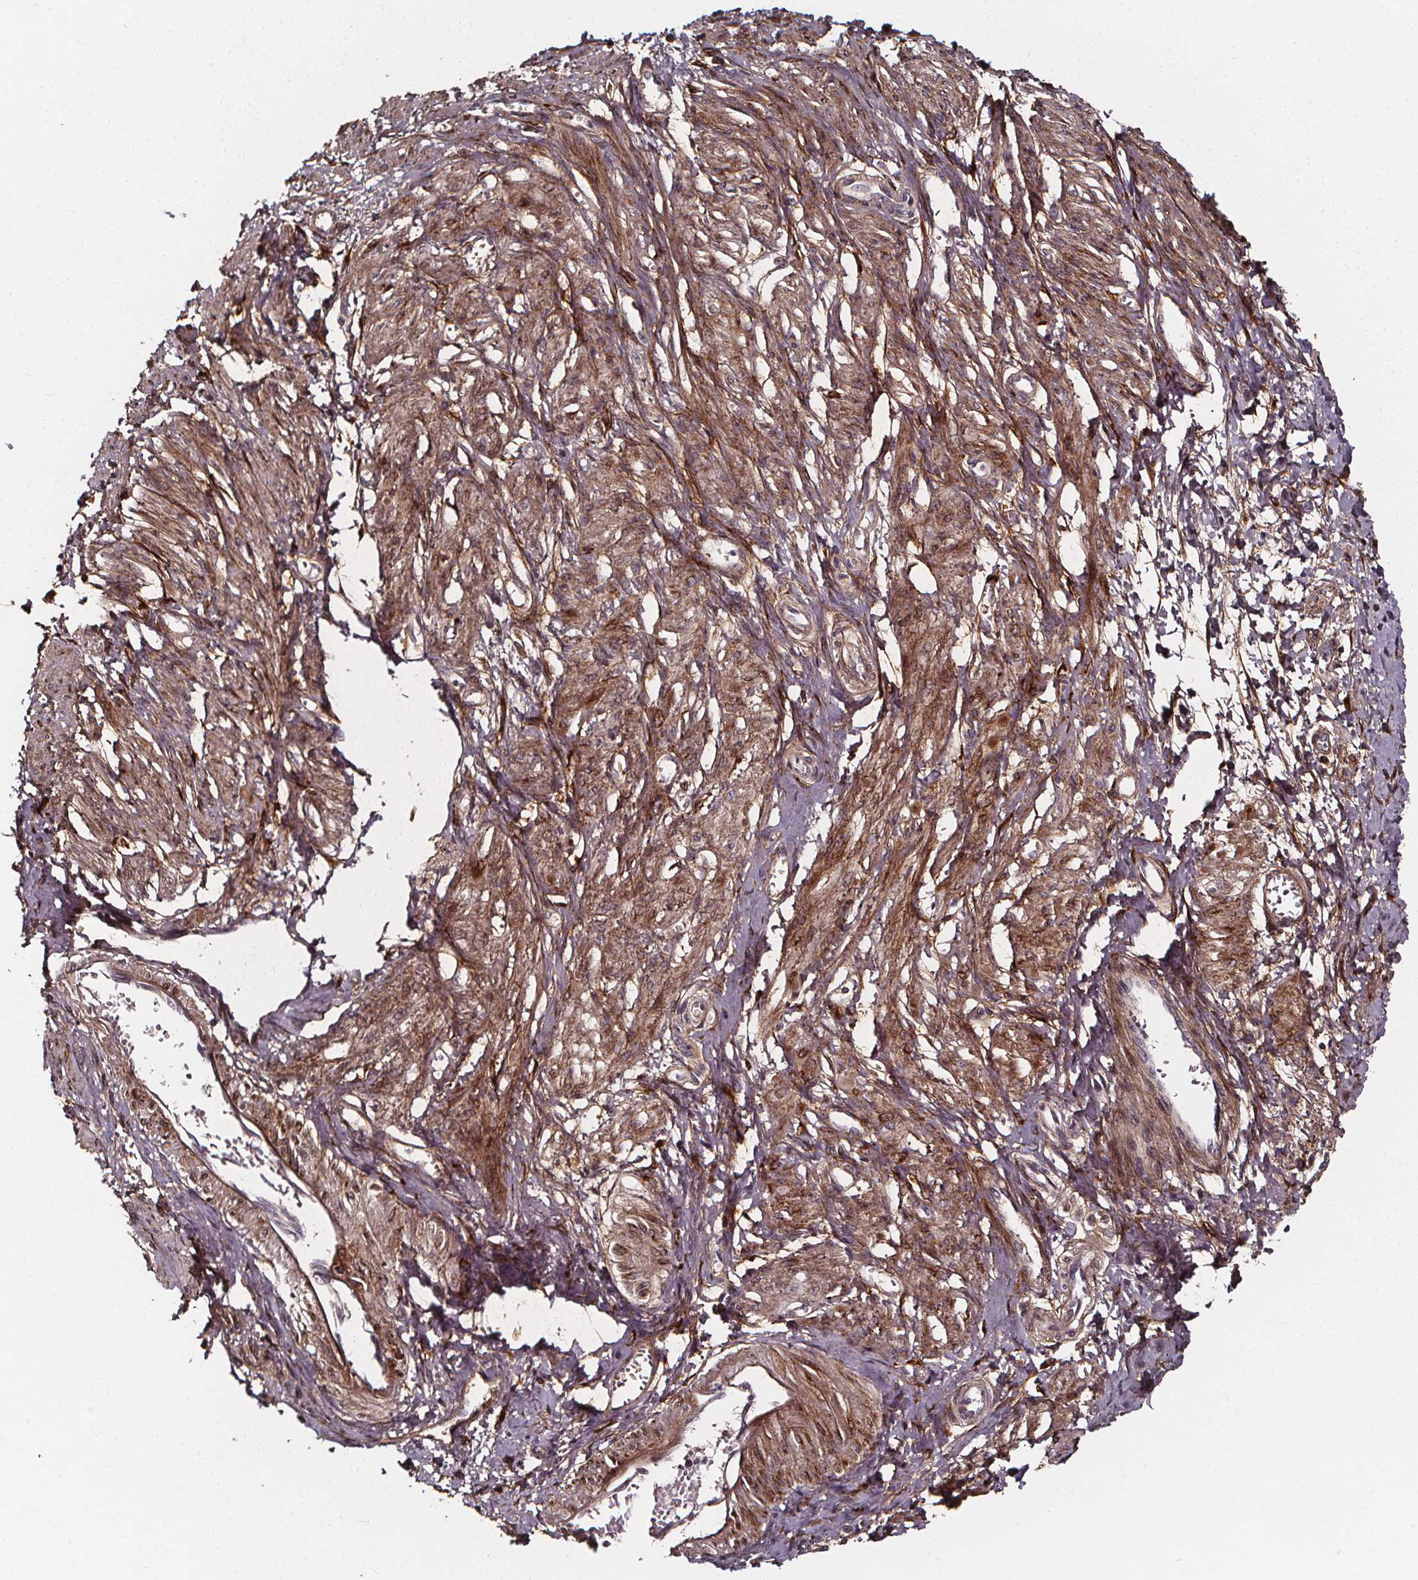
{"staining": {"intensity": "moderate", "quantity": ">75%", "location": "cytoplasmic/membranous"}, "tissue": "smooth muscle", "cell_type": "Smooth muscle cells", "image_type": "normal", "snomed": [{"axis": "morphology", "description": "Normal tissue, NOS"}, {"axis": "topography", "description": "Smooth muscle"}, {"axis": "topography", "description": "Uterus"}], "caption": "This histopathology image exhibits IHC staining of normal smooth muscle, with medium moderate cytoplasmic/membranous expression in about >75% of smooth muscle cells.", "gene": "AEBP1", "patient": {"sex": "female", "age": 39}}